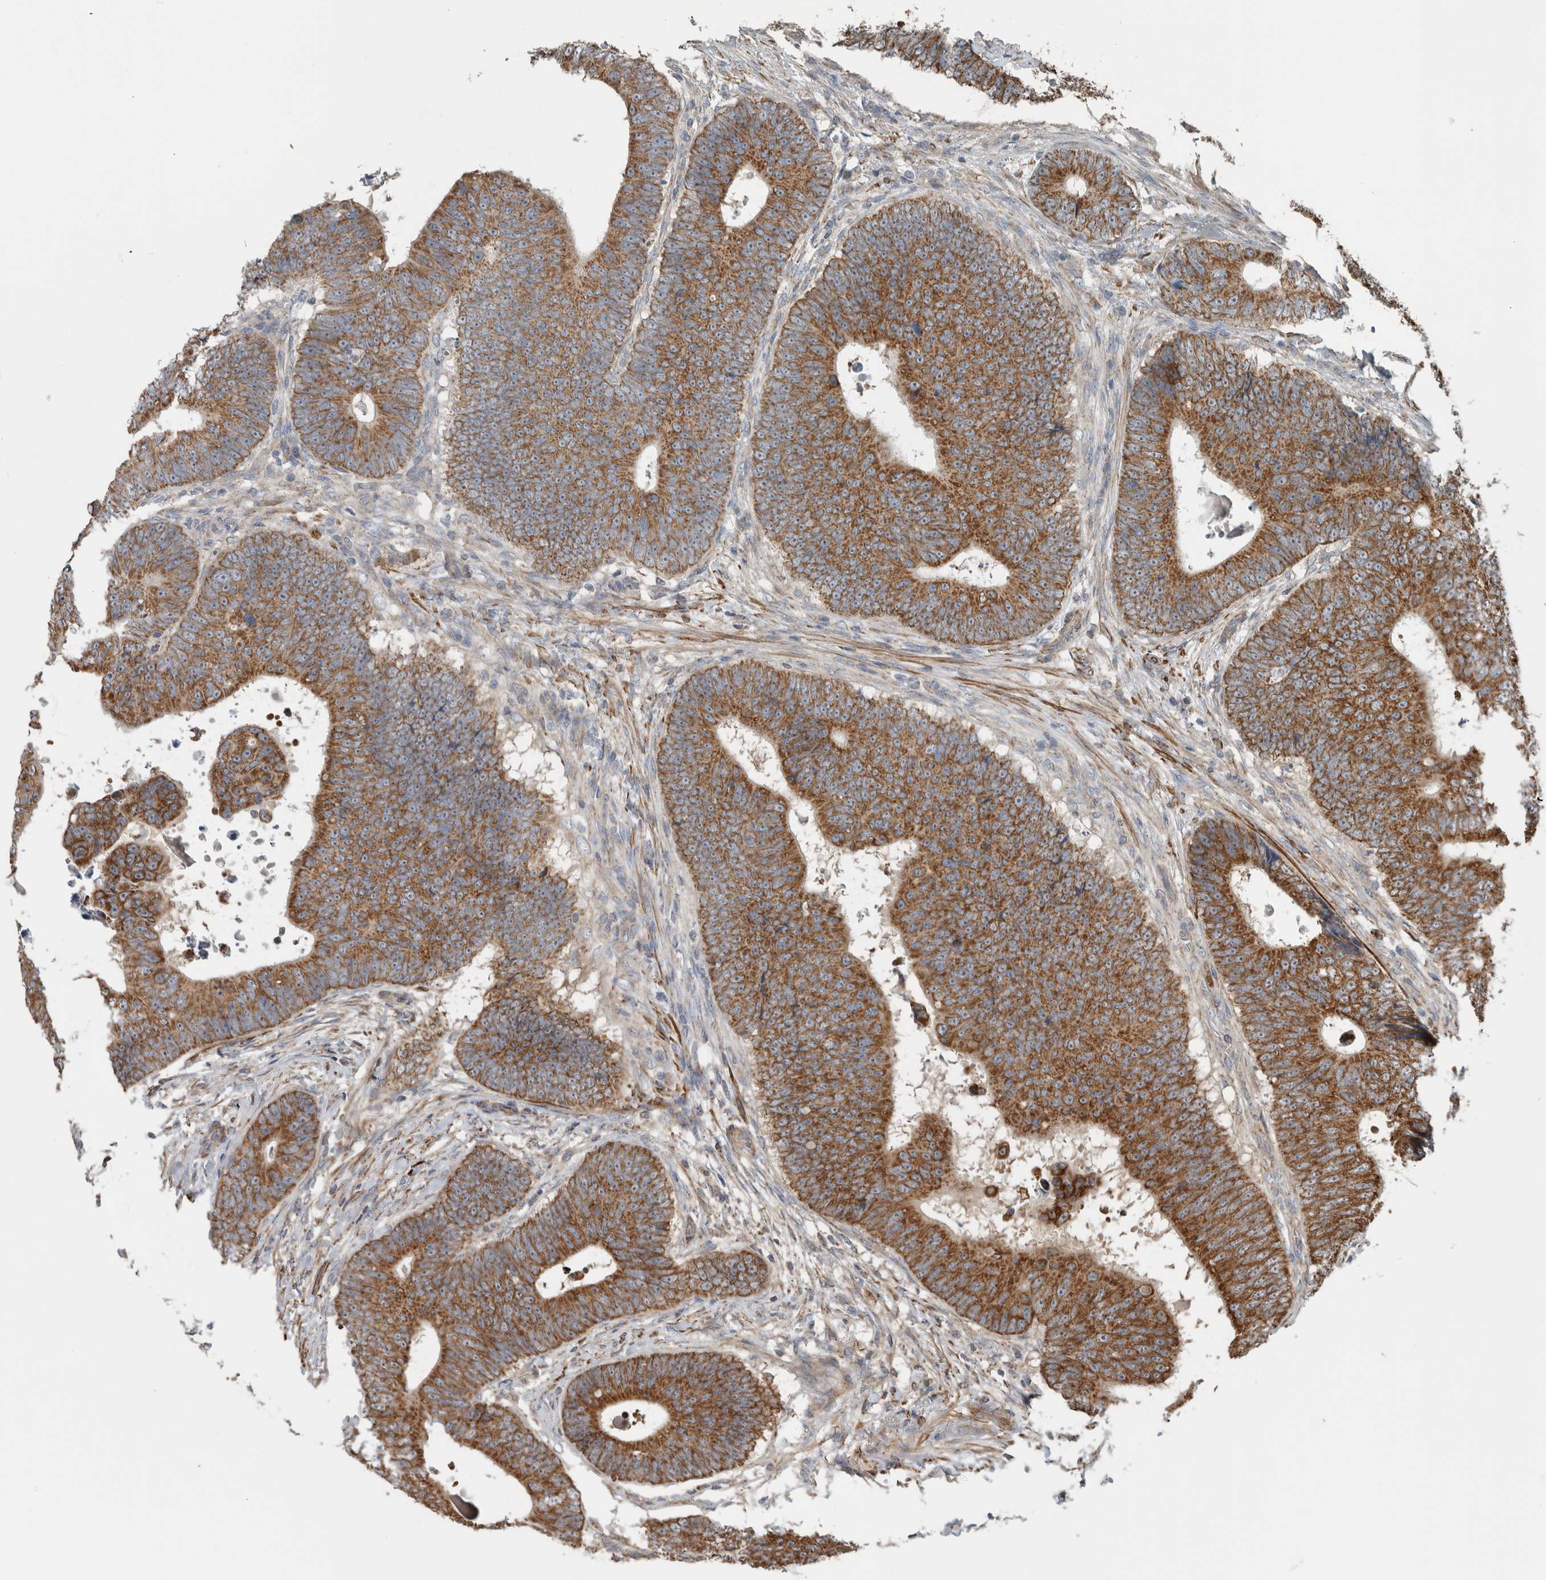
{"staining": {"intensity": "strong", "quantity": ">75%", "location": "cytoplasmic/membranous"}, "tissue": "colorectal cancer", "cell_type": "Tumor cells", "image_type": "cancer", "snomed": [{"axis": "morphology", "description": "Adenocarcinoma, NOS"}, {"axis": "topography", "description": "Colon"}], "caption": "There is high levels of strong cytoplasmic/membranous staining in tumor cells of colorectal cancer (adenocarcinoma), as demonstrated by immunohistochemical staining (brown color).", "gene": "ARMC1", "patient": {"sex": "male", "age": 56}}